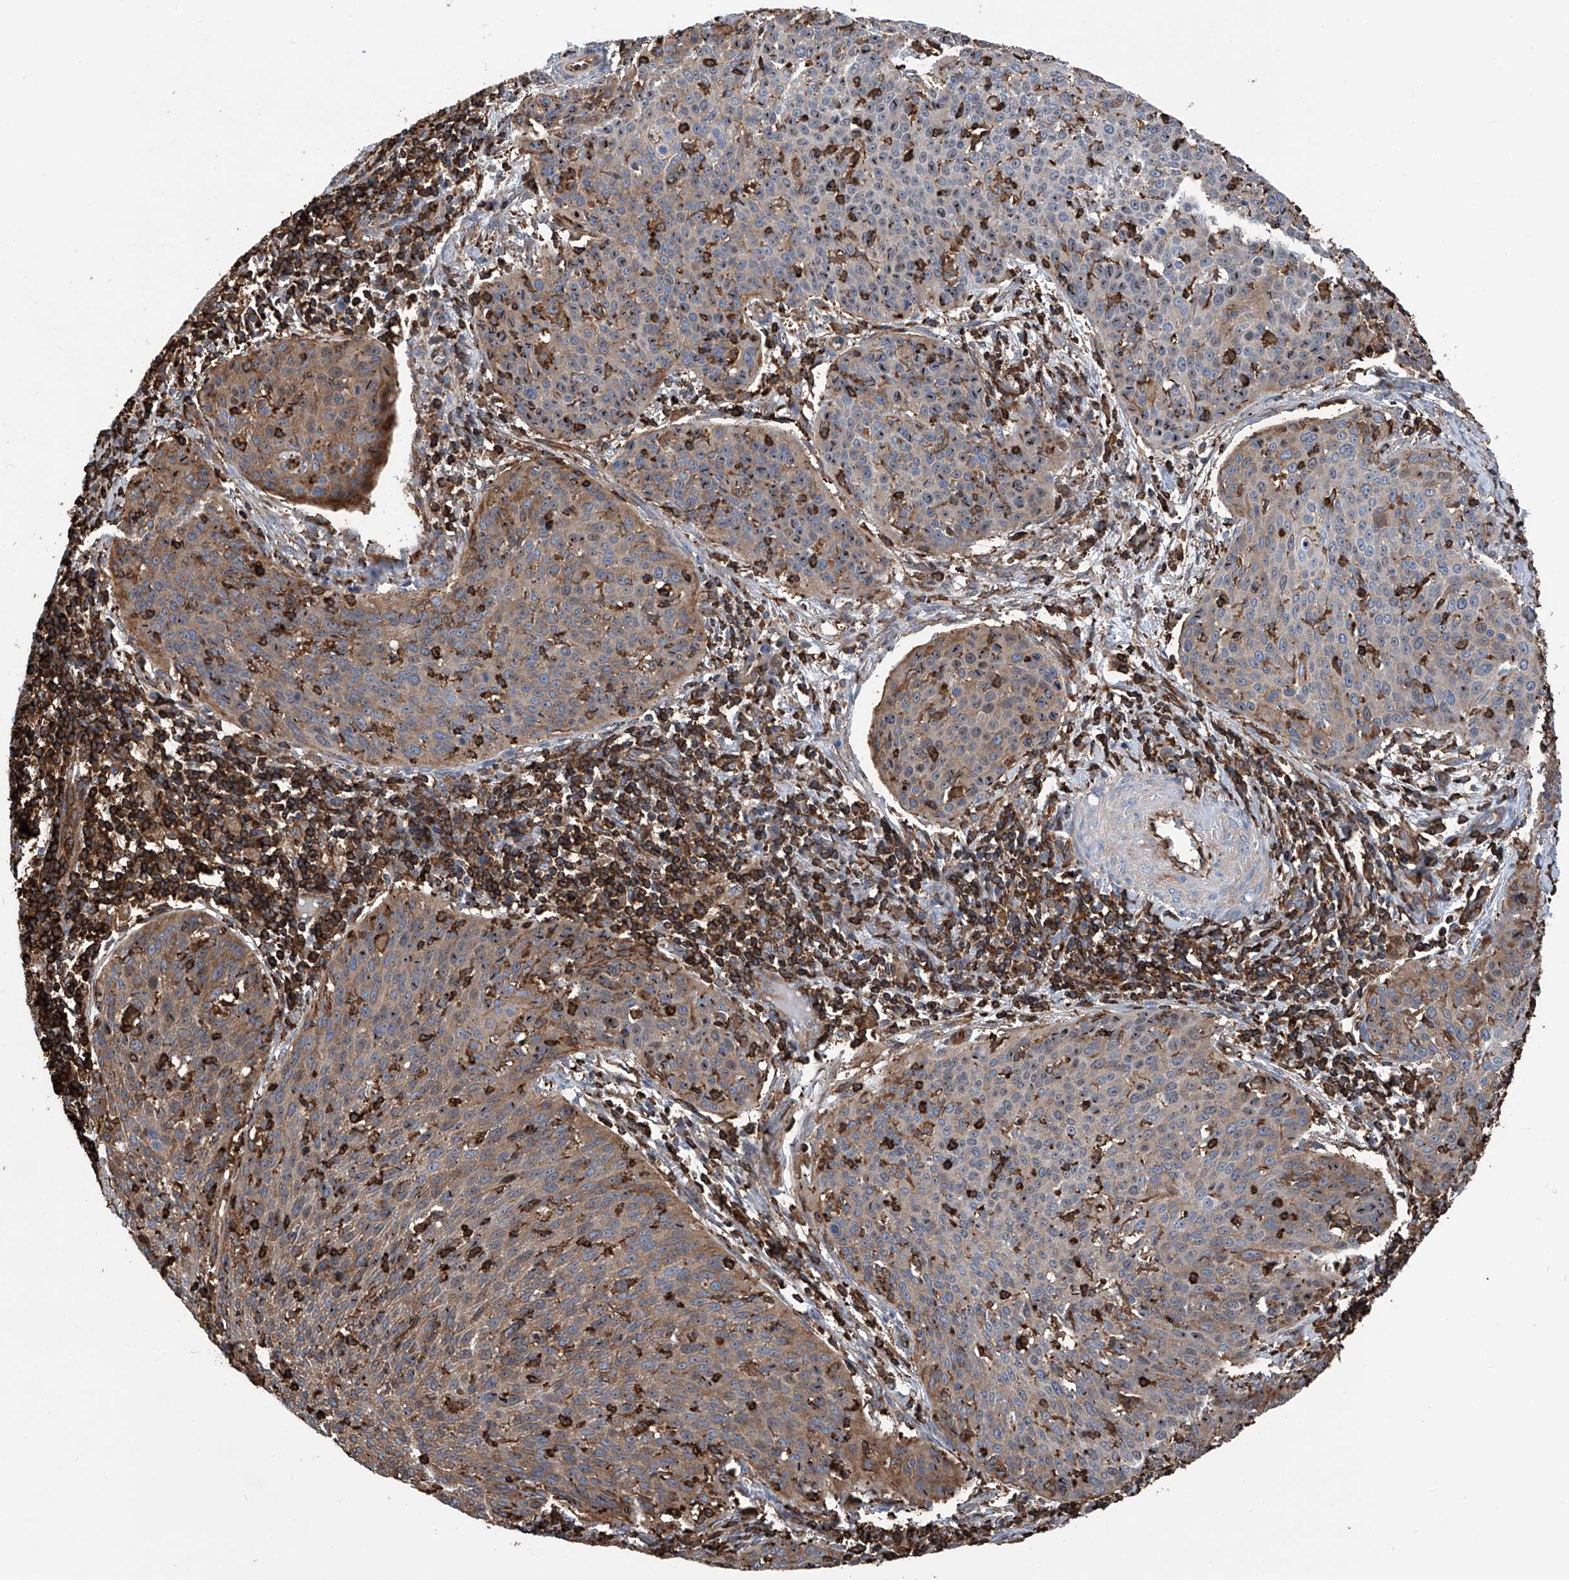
{"staining": {"intensity": "moderate", "quantity": "25%-75%", "location": "cytoplasmic/membranous"}, "tissue": "cervical cancer", "cell_type": "Tumor cells", "image_type": "cancer", "snomed": [{"axis": "morphology", "description": "Squamous cell carcinoma, NOS"}, {"axis": "topography", "description": "Cervix"}], "caption": "This micrograph shows cervical cancer stained with IHC to label a protein in brown. The cytoplasmic/membranous of tumor cells show moderate positivity for the protein. Nuclei are counter-stained blue.", "gene": "ZNF484", "patient": {"sex": "female", "age": 38}}